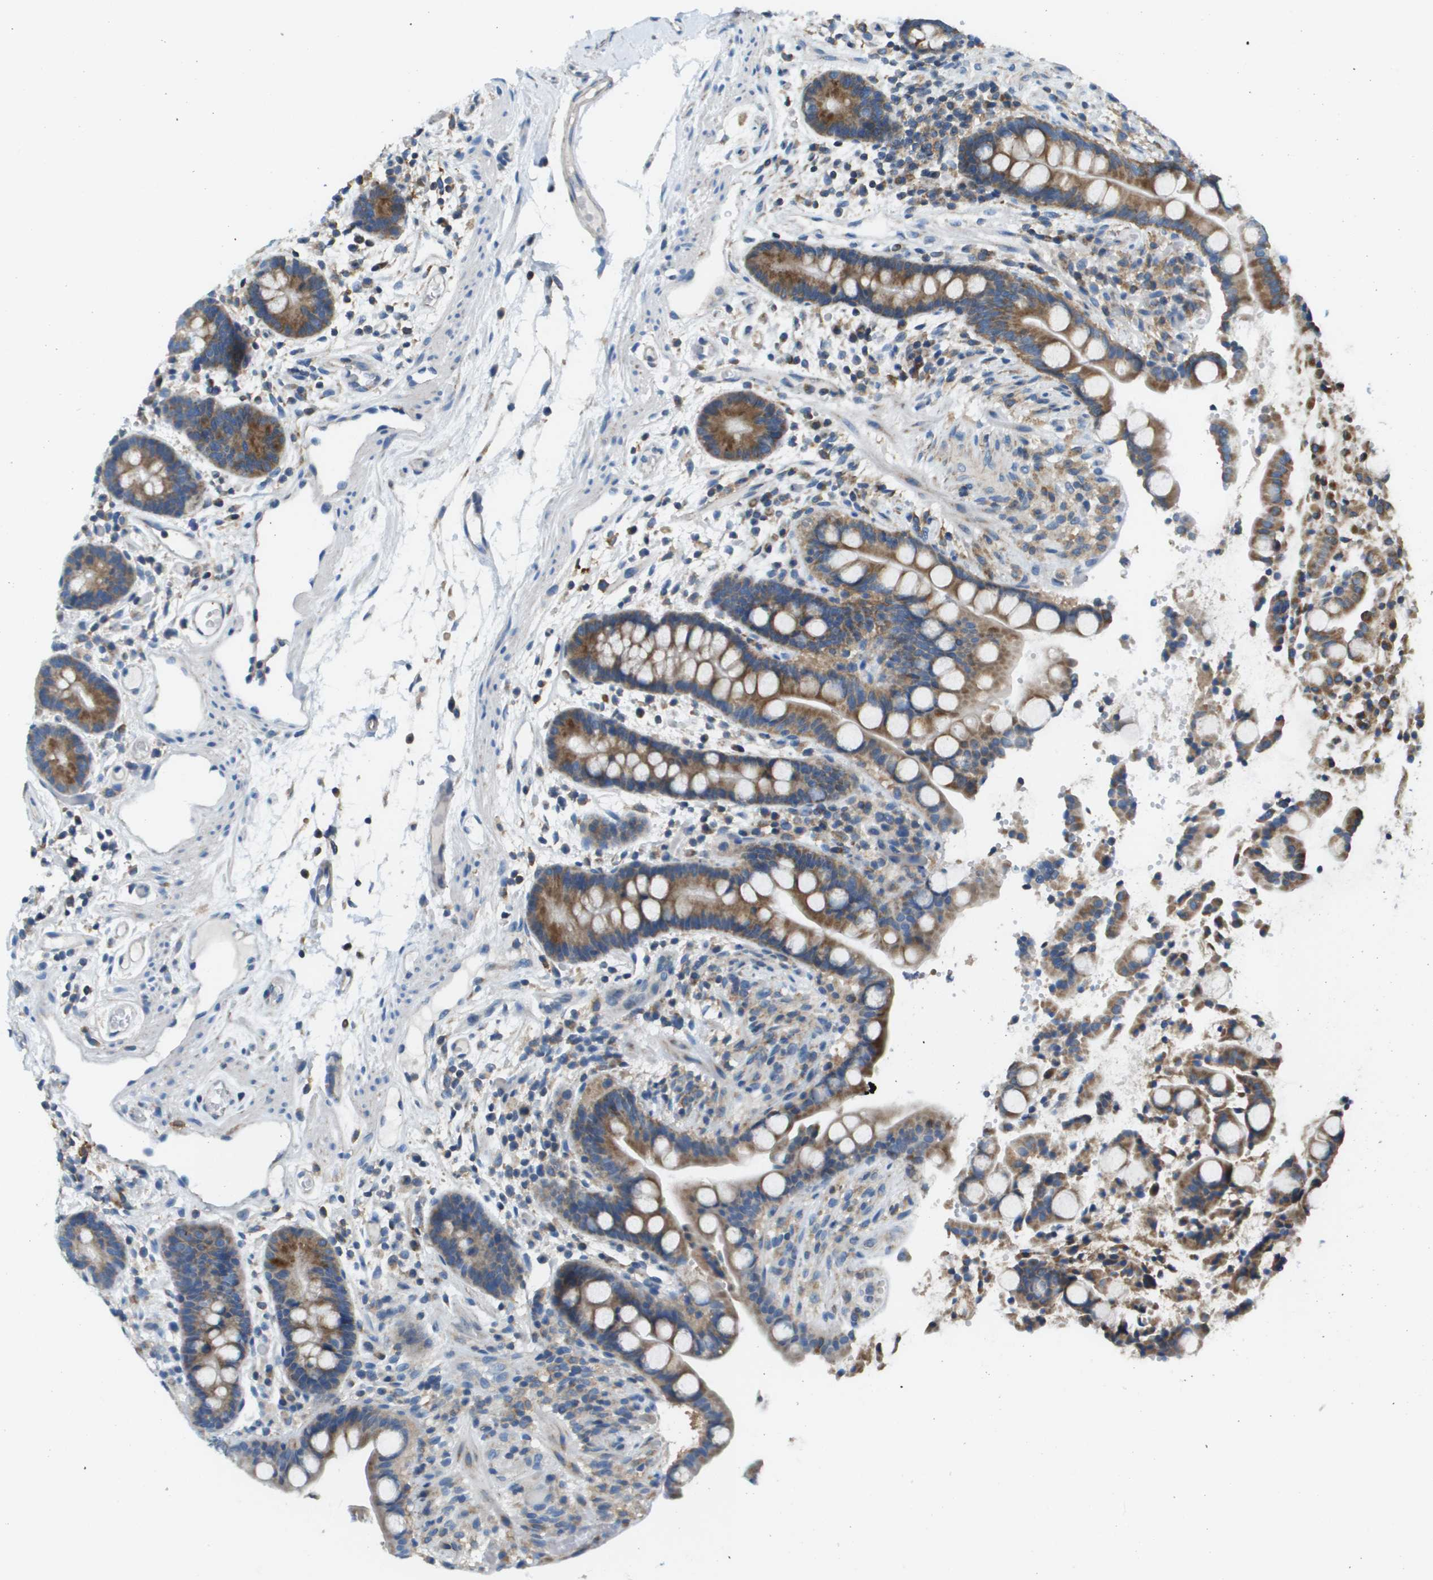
{"staining": {"intensity": "weak", "quantity": ">75%", "location": "cytoplasmic/membranous"}, "tissue": "colon", "cell_type": "Endothelial cells", "image_type": "normal", "snomed": [{"axis": "morphology", "description": "Normal tissue, NOS"}, {"axis": "topography", "description": "Colon"}], "caption": "Immunohistochemistry (IHC) of benign colon demonstrates low levels of weak cytoplasmic/membranous staining in approximately >75% of endothelial cells. The protein of interest is stained brown, and the nuclei are stained in blue (DAB (3,3'-diaminobenzidine) IHC with brightfield microscopy, high magnification).", "gene": "TAOK3", "patient": {"sex": "male", "age": 73}}